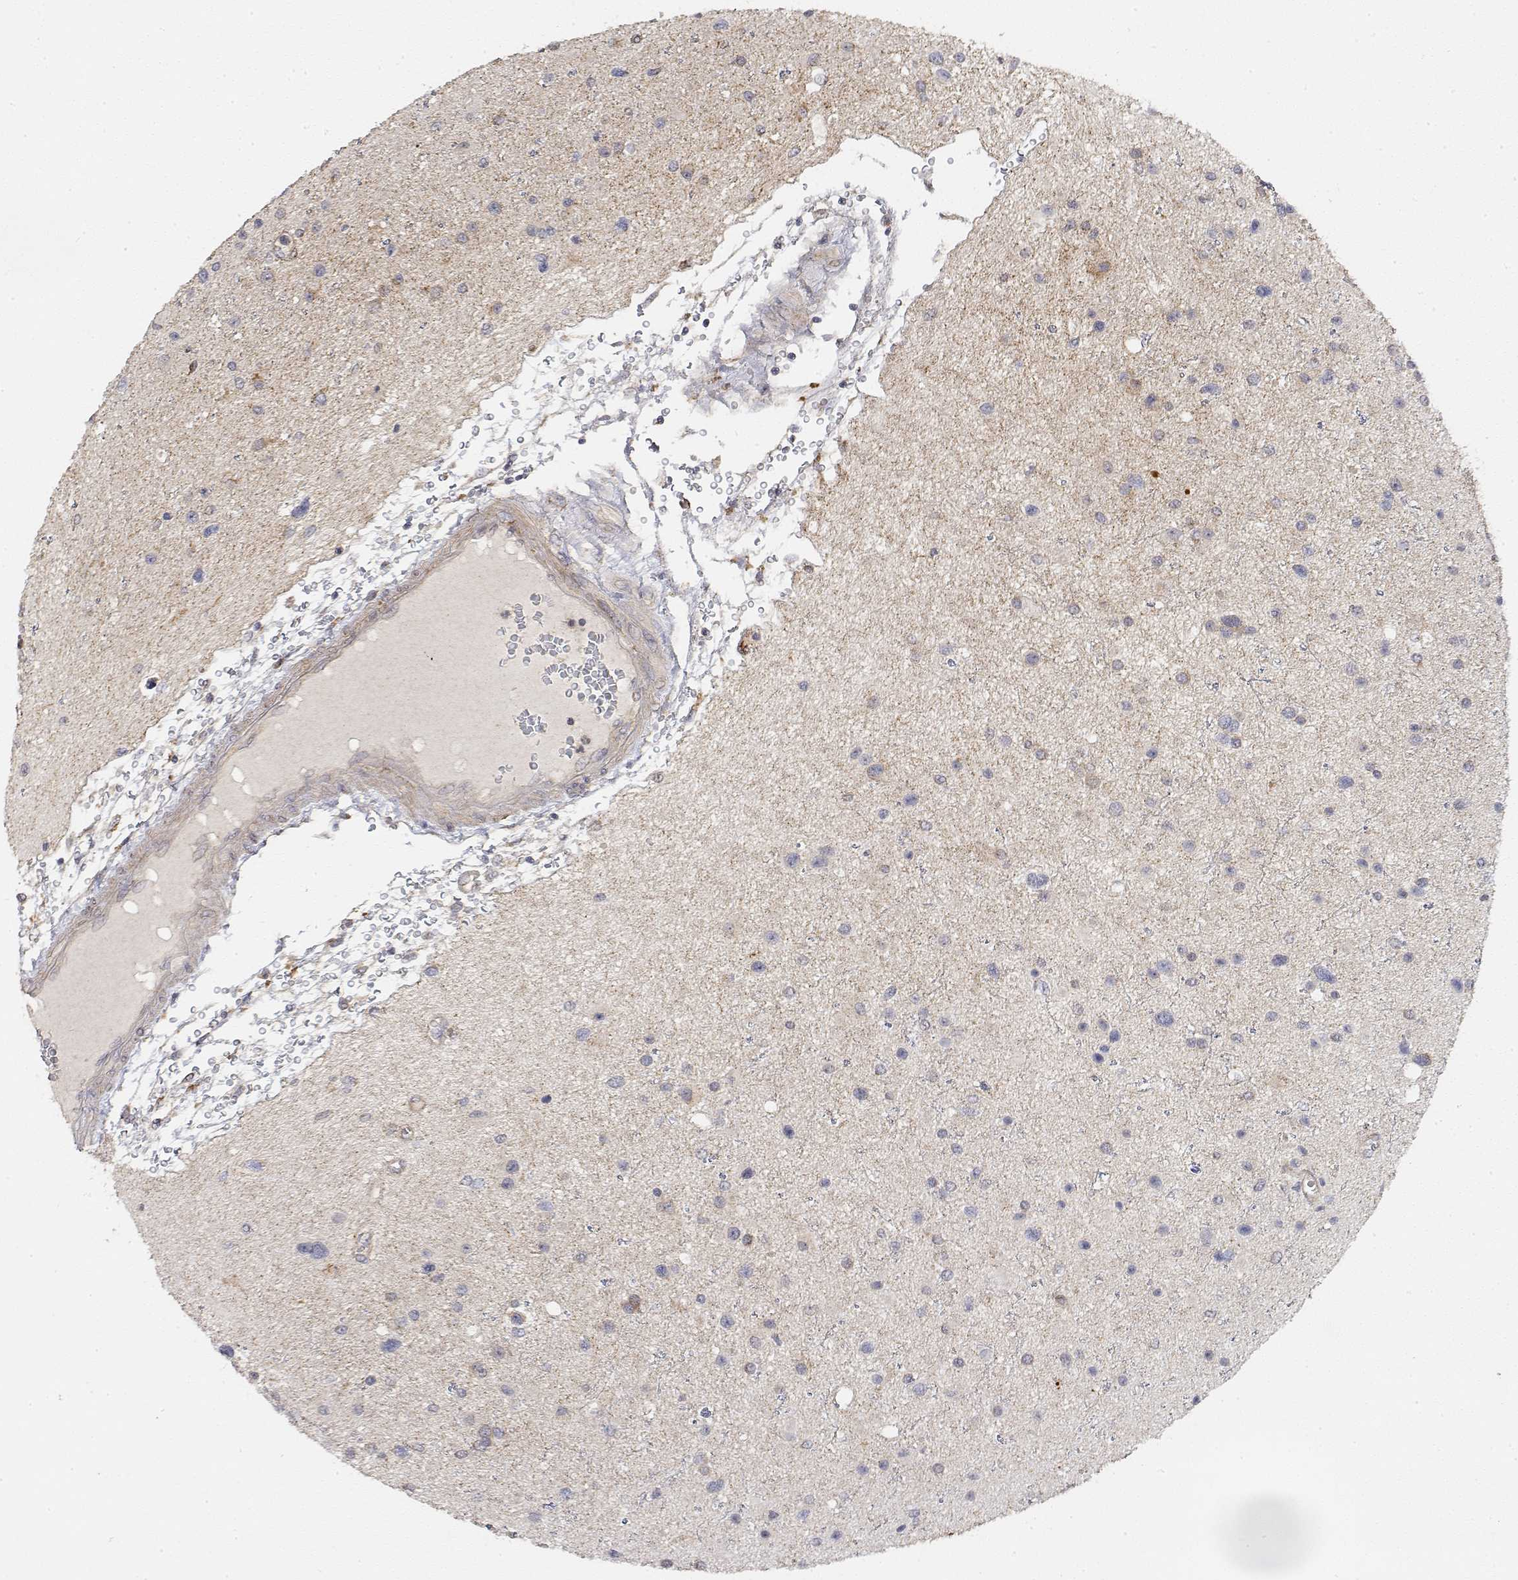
{"staining": {"intensity": "negative", "quantity": "none", "location": "none"}, "tissue": "glioma", "cell_type": "Tumor cells", "image_type": "cancer", "snomed": [{"axis": "morphology", "description": "Glioma, malignant, Low grade"}, {"axis": "topography", "description": "Brain"}], "caption": "This is a photomicrograph of immunohistochemistry staining of low-grade glioma (malignant), which shows no staining in tumor cells. (Immunohistochemistry (ihc), brightfield microscopy, high magnification).", "gene": "LONRF3", "patient": {"sex": "female", "age": 32}}